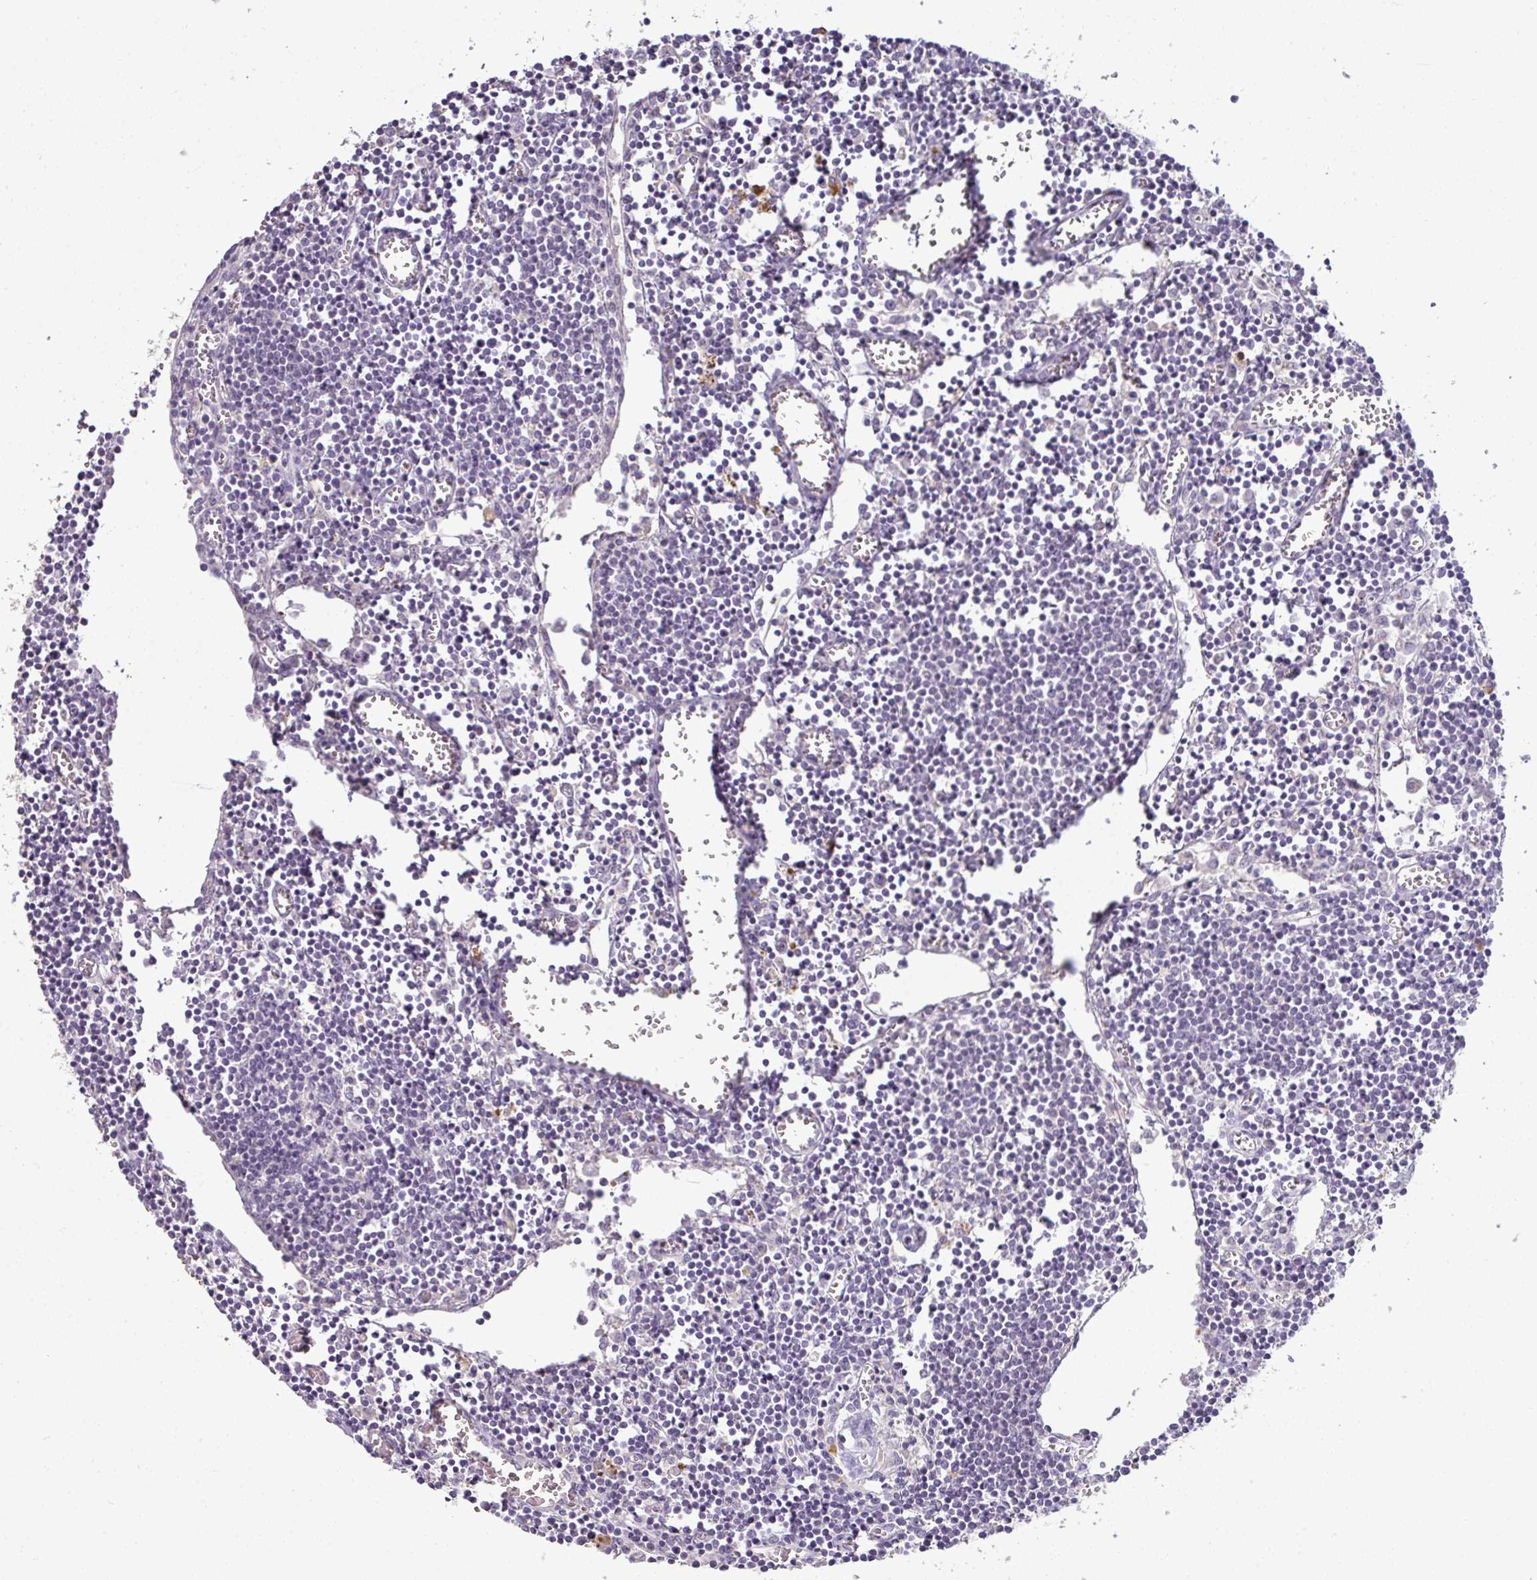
{"staining": {"intensity": "negative", "quantity": "none", "location": "none"}, "tissue": "lymph node", "cell_type": "Germinal center cells", "image_type": "normal", "snomed": [{"axis": "morphology", "description": "Normal tissue, NOS"}, {"axis": "topography", "description": "Lymph node"}], "caption": "Lymph node stained for a protein using immunohistochemistry (IHC) reveals no expression germinal center cells.", "gene": "CMPK1", "patient": {"sex": "male", "age": 66}}